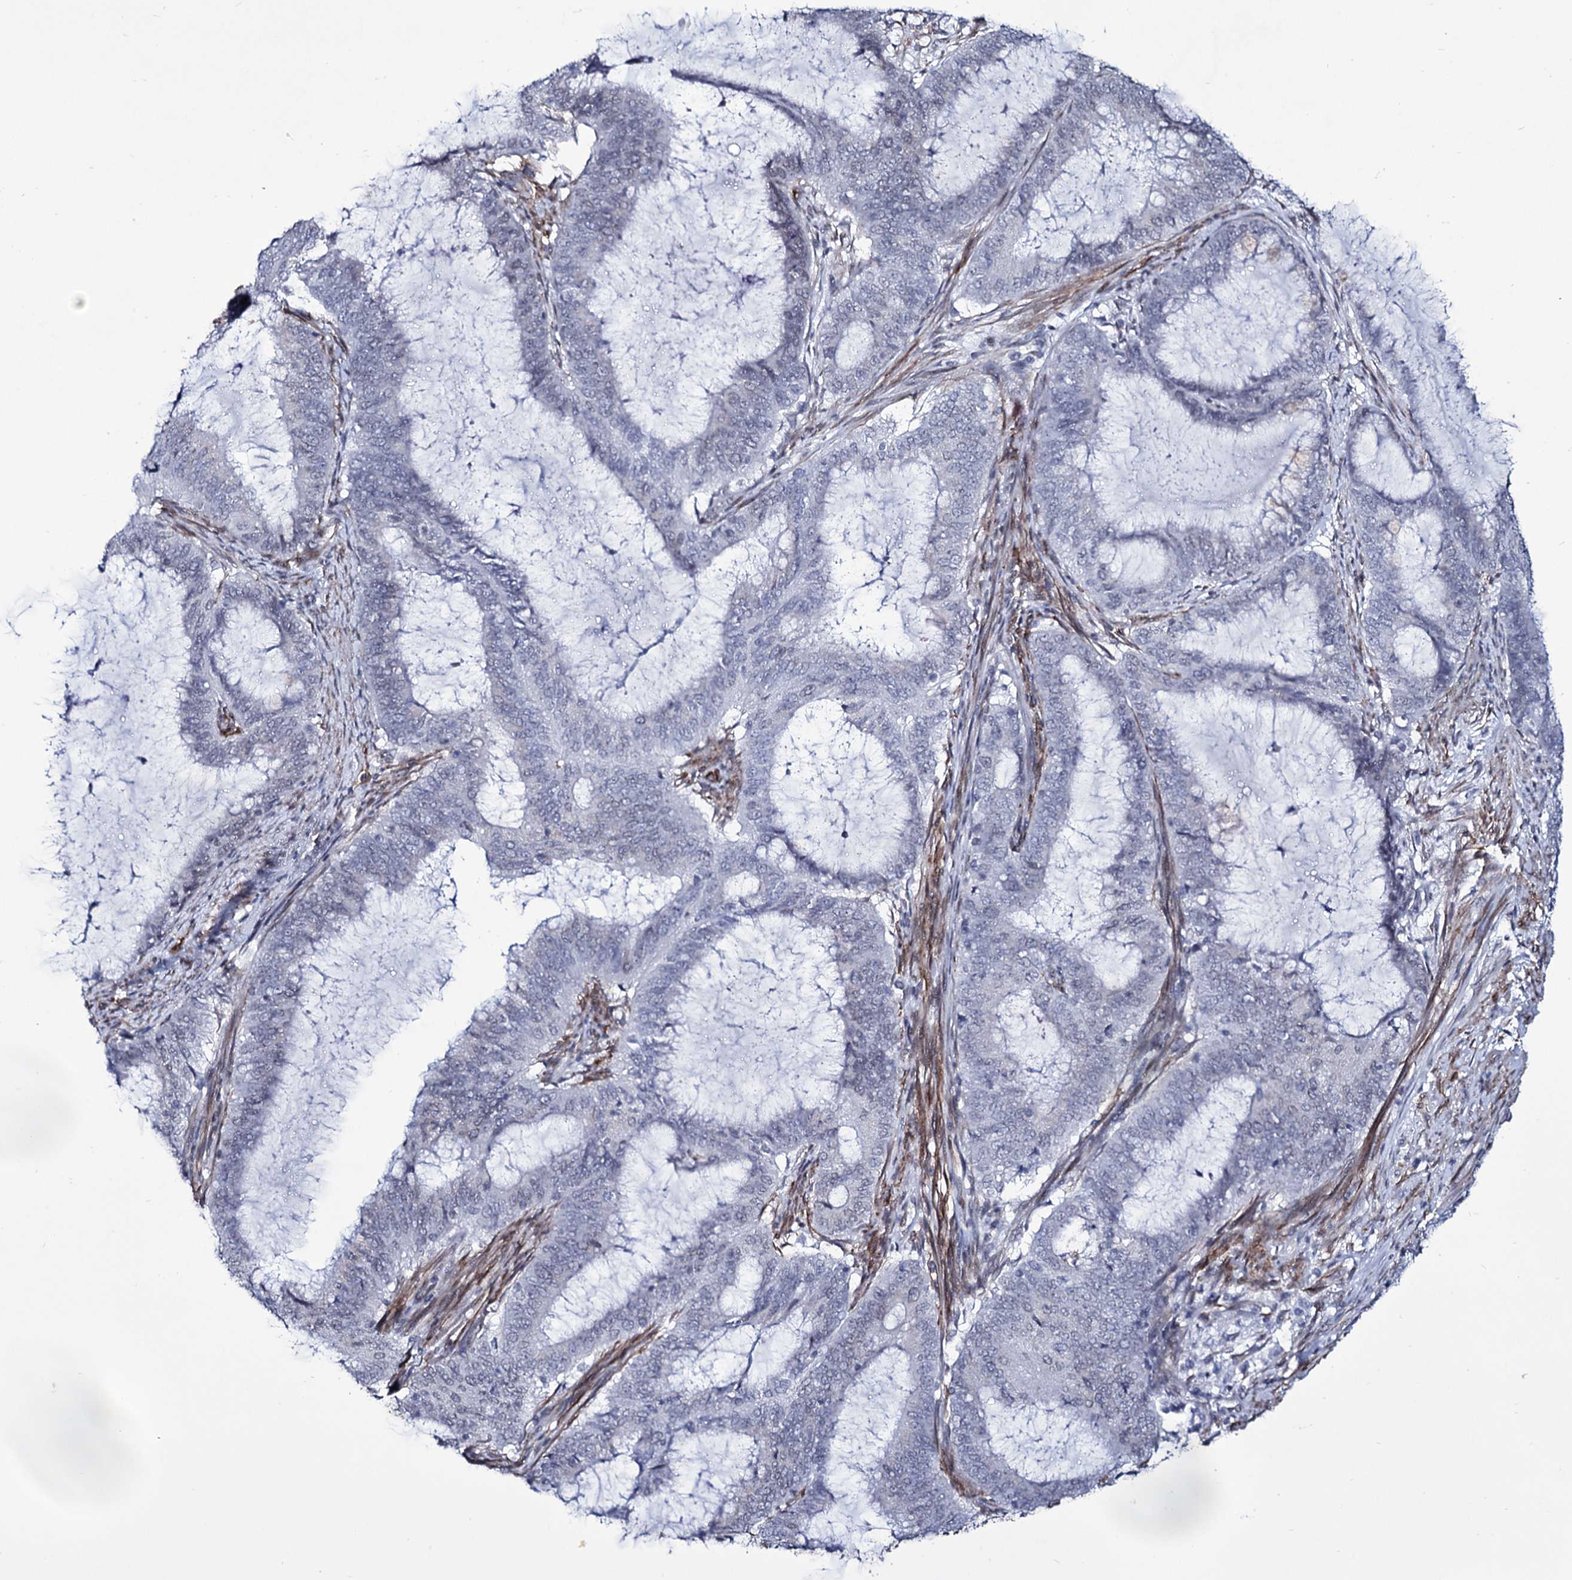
{"staining": {"intensity": "negative", "quantity": "none", "location": "none"}, "tissue": "endometrial cancer", "cell_type": "Tumor cells", "image_type": "cancer", "snomed": [{"axis": "morphology", "description": "Adenocarcinoma, NOS"}, {"axis": "topography", "description": "Endometrium"}], "caption": "Tumor cells show no significant protein expression in adenocarcinoma (endometrial). (Immunohistochemistry (ihc), brightfield microscopy, high magnification).", "gene": "ZC3H12C", "patient": {"sex": "female", "age": 51}}